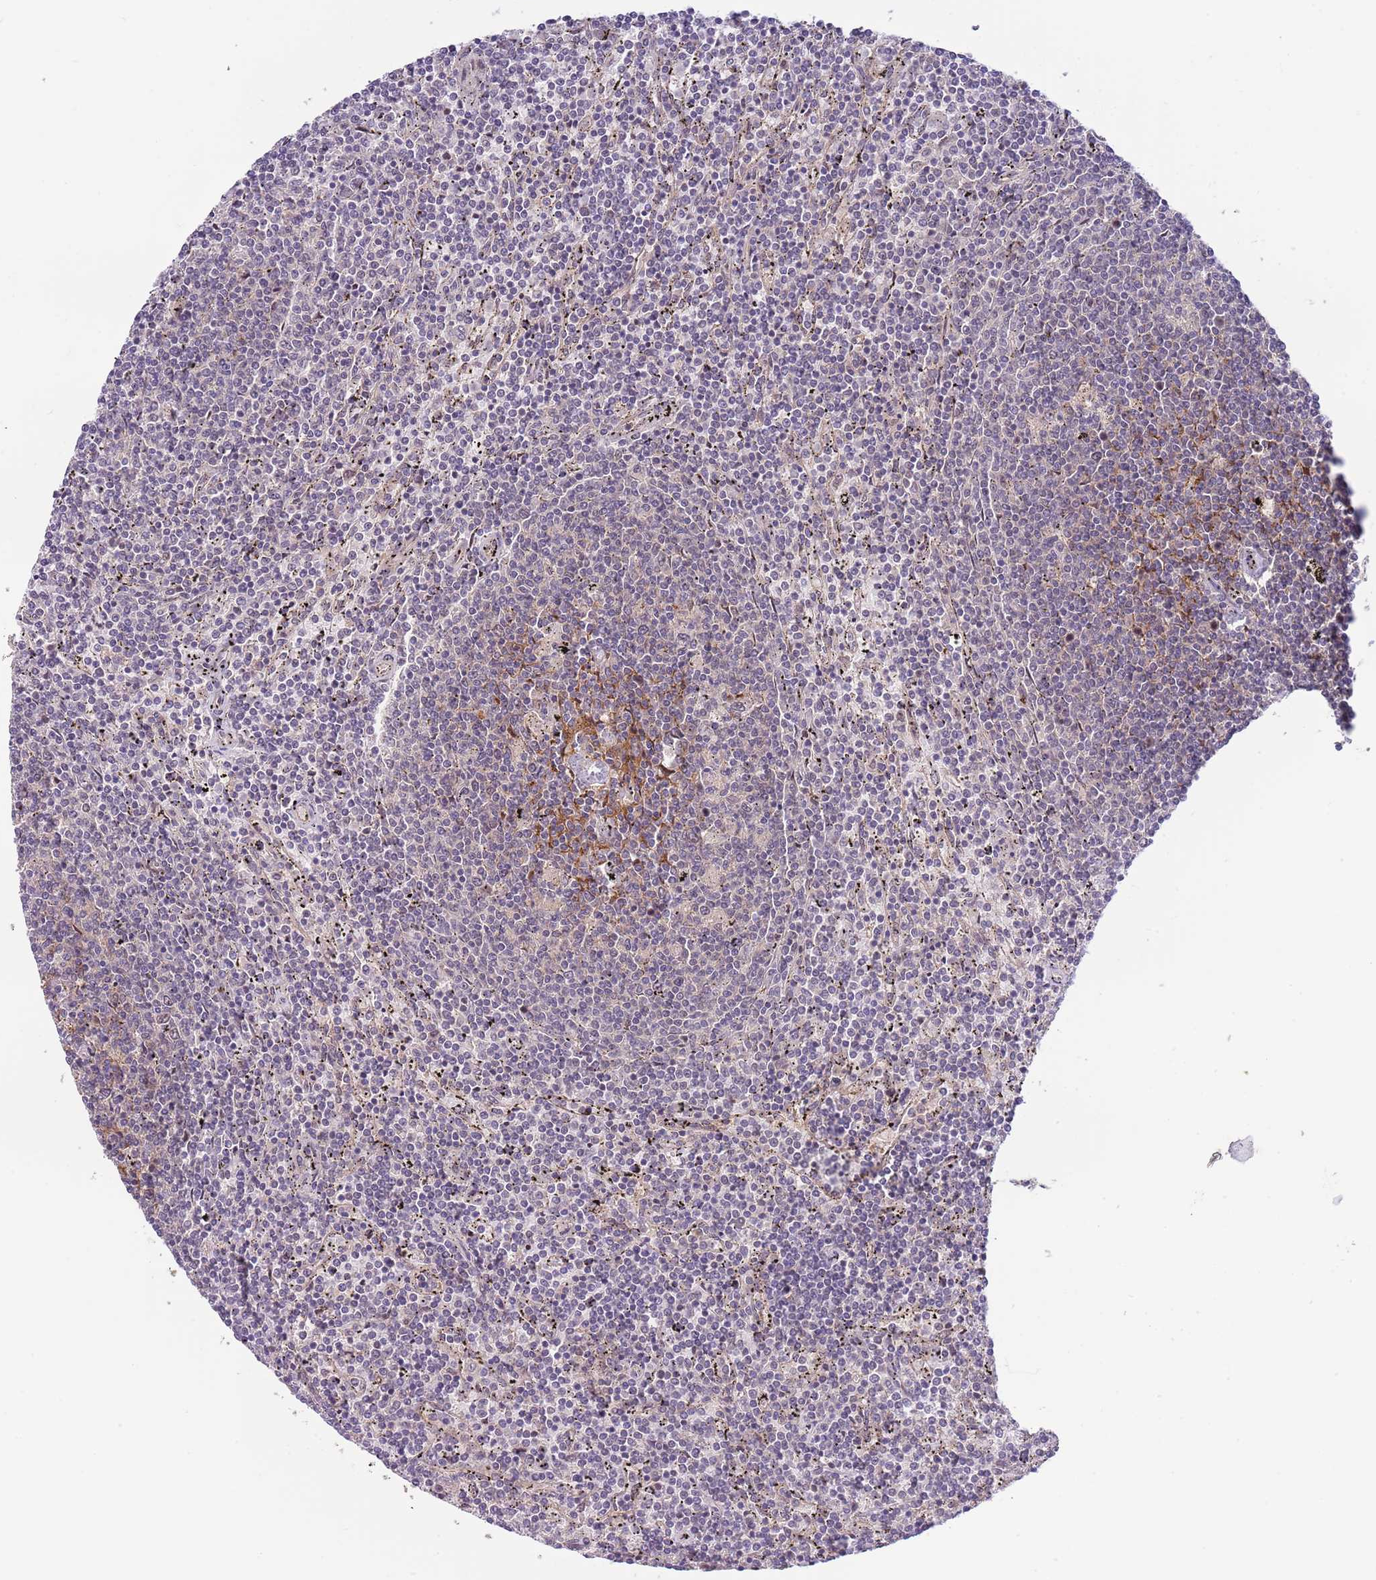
{"staining": {"intensity": "negative", "quantity": "none", "location": "none"}, "tissue": "lymphoma", "cell_type": "Tumor cells", "image_type": "cancer", "snomed": [{"axis": "morphology", "description": "Malignant lymphoma, non-Hodgkin's type, Low grade"}, {"axis": "topography", "description": "Spleen"}], "caption": "Immunohistochemical staining of human malignant lymphoma, non-Hodgkin's type (low-grade) demonstrates no significant staining in tumor cells.", "gene": "PRR16", "patient": {"sex": "female", "age": 50}}